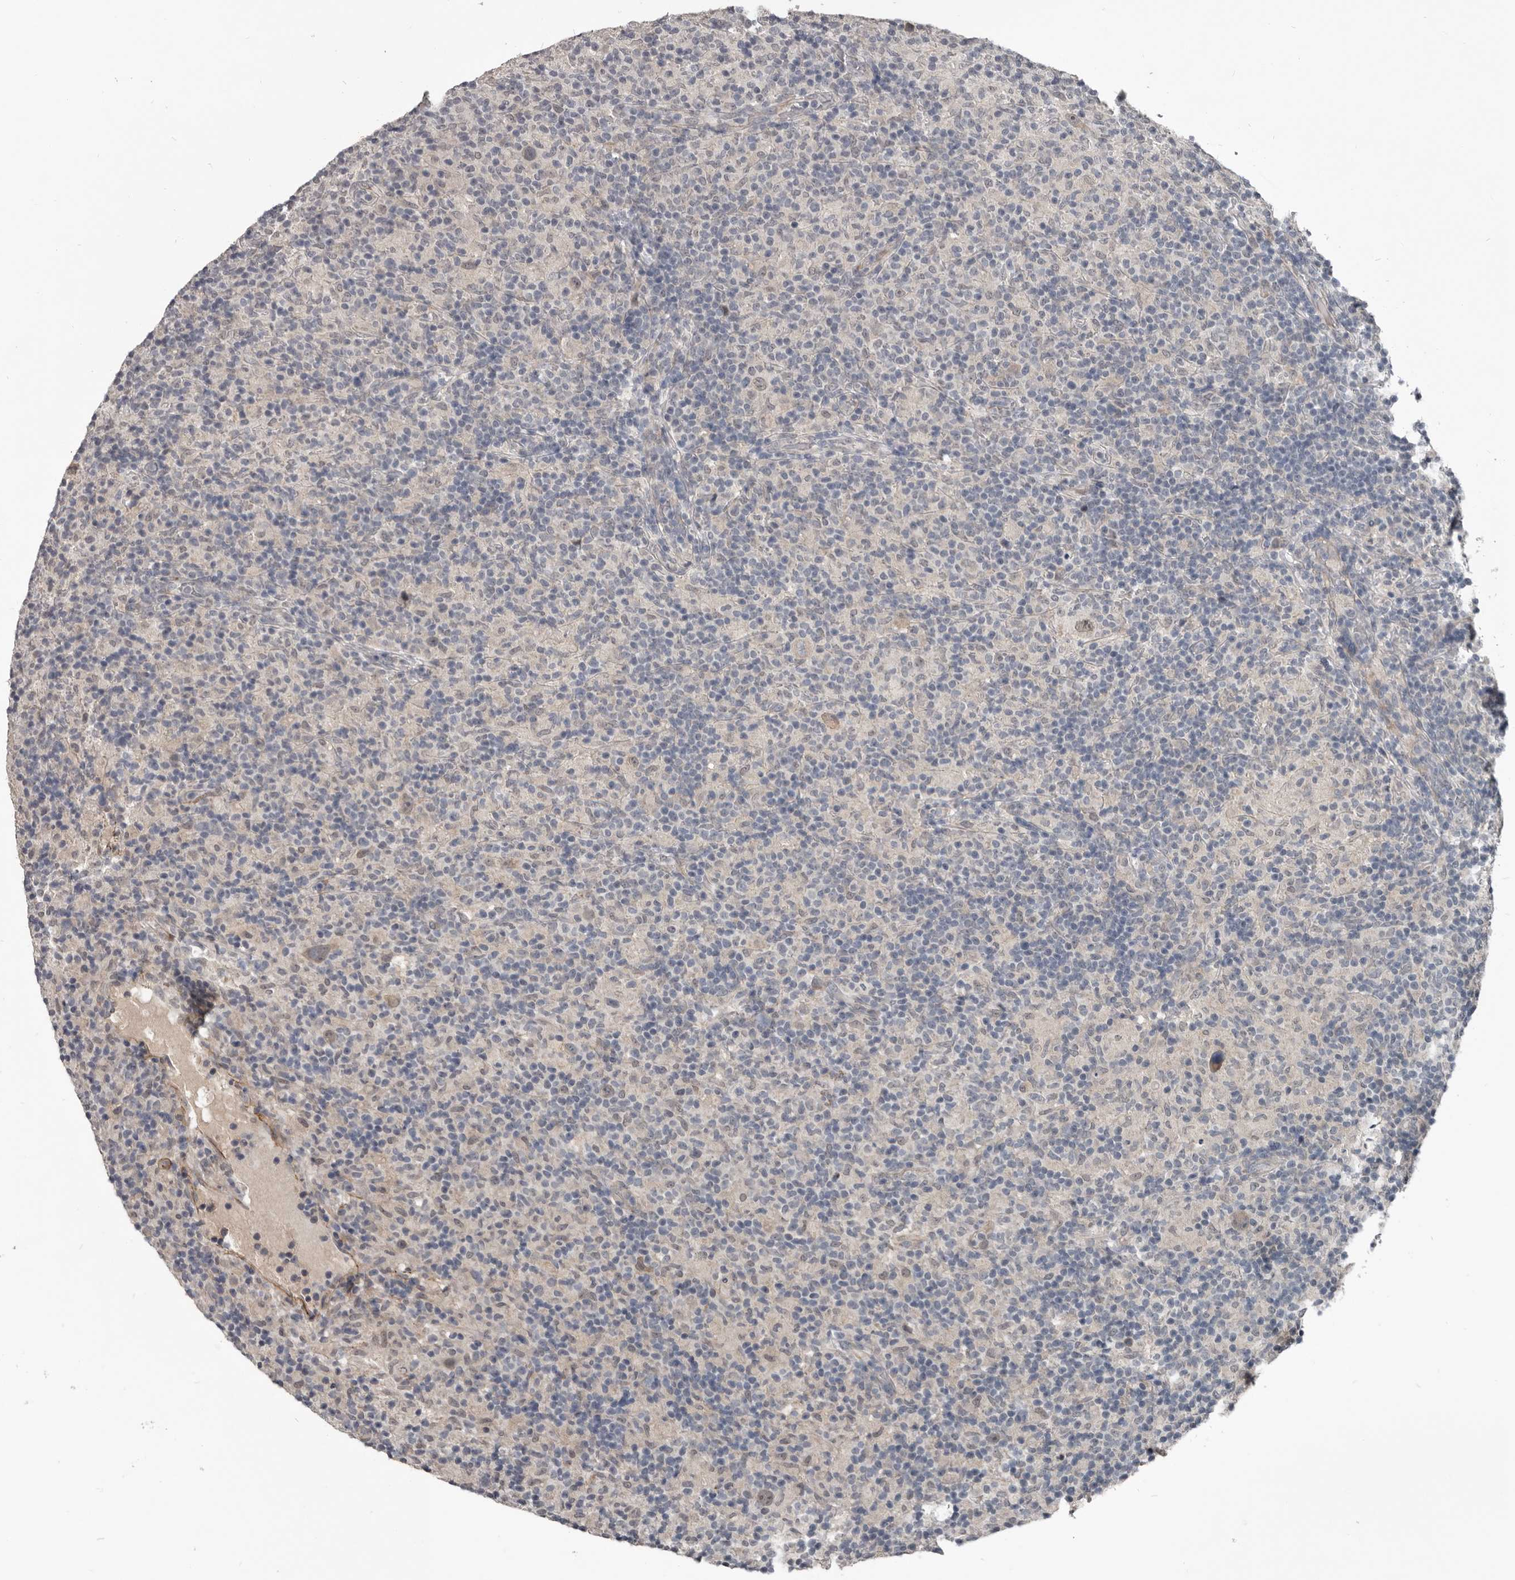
{"staining": {"intensity": "weak", "quantity": "25%-75%", "location": "nuclear"}, "tissue": "lymphoma", "cell_type": "Tumor cells", "image_type": "cancer", "snomed": [{"axis": "morphology", "description": "Hodgkin's disease, NOS"}, {"axis": "topography", "description": "Lymph node"}], "caption": "This histopathology image demonstrates immunohistochemistry staining of Hodgkin's disease, with low weak nuclear expression in approximately 25%-75% of tumor cells.", "gene": "C1orf216", "patient": {"sex": "male", "age": 70}}